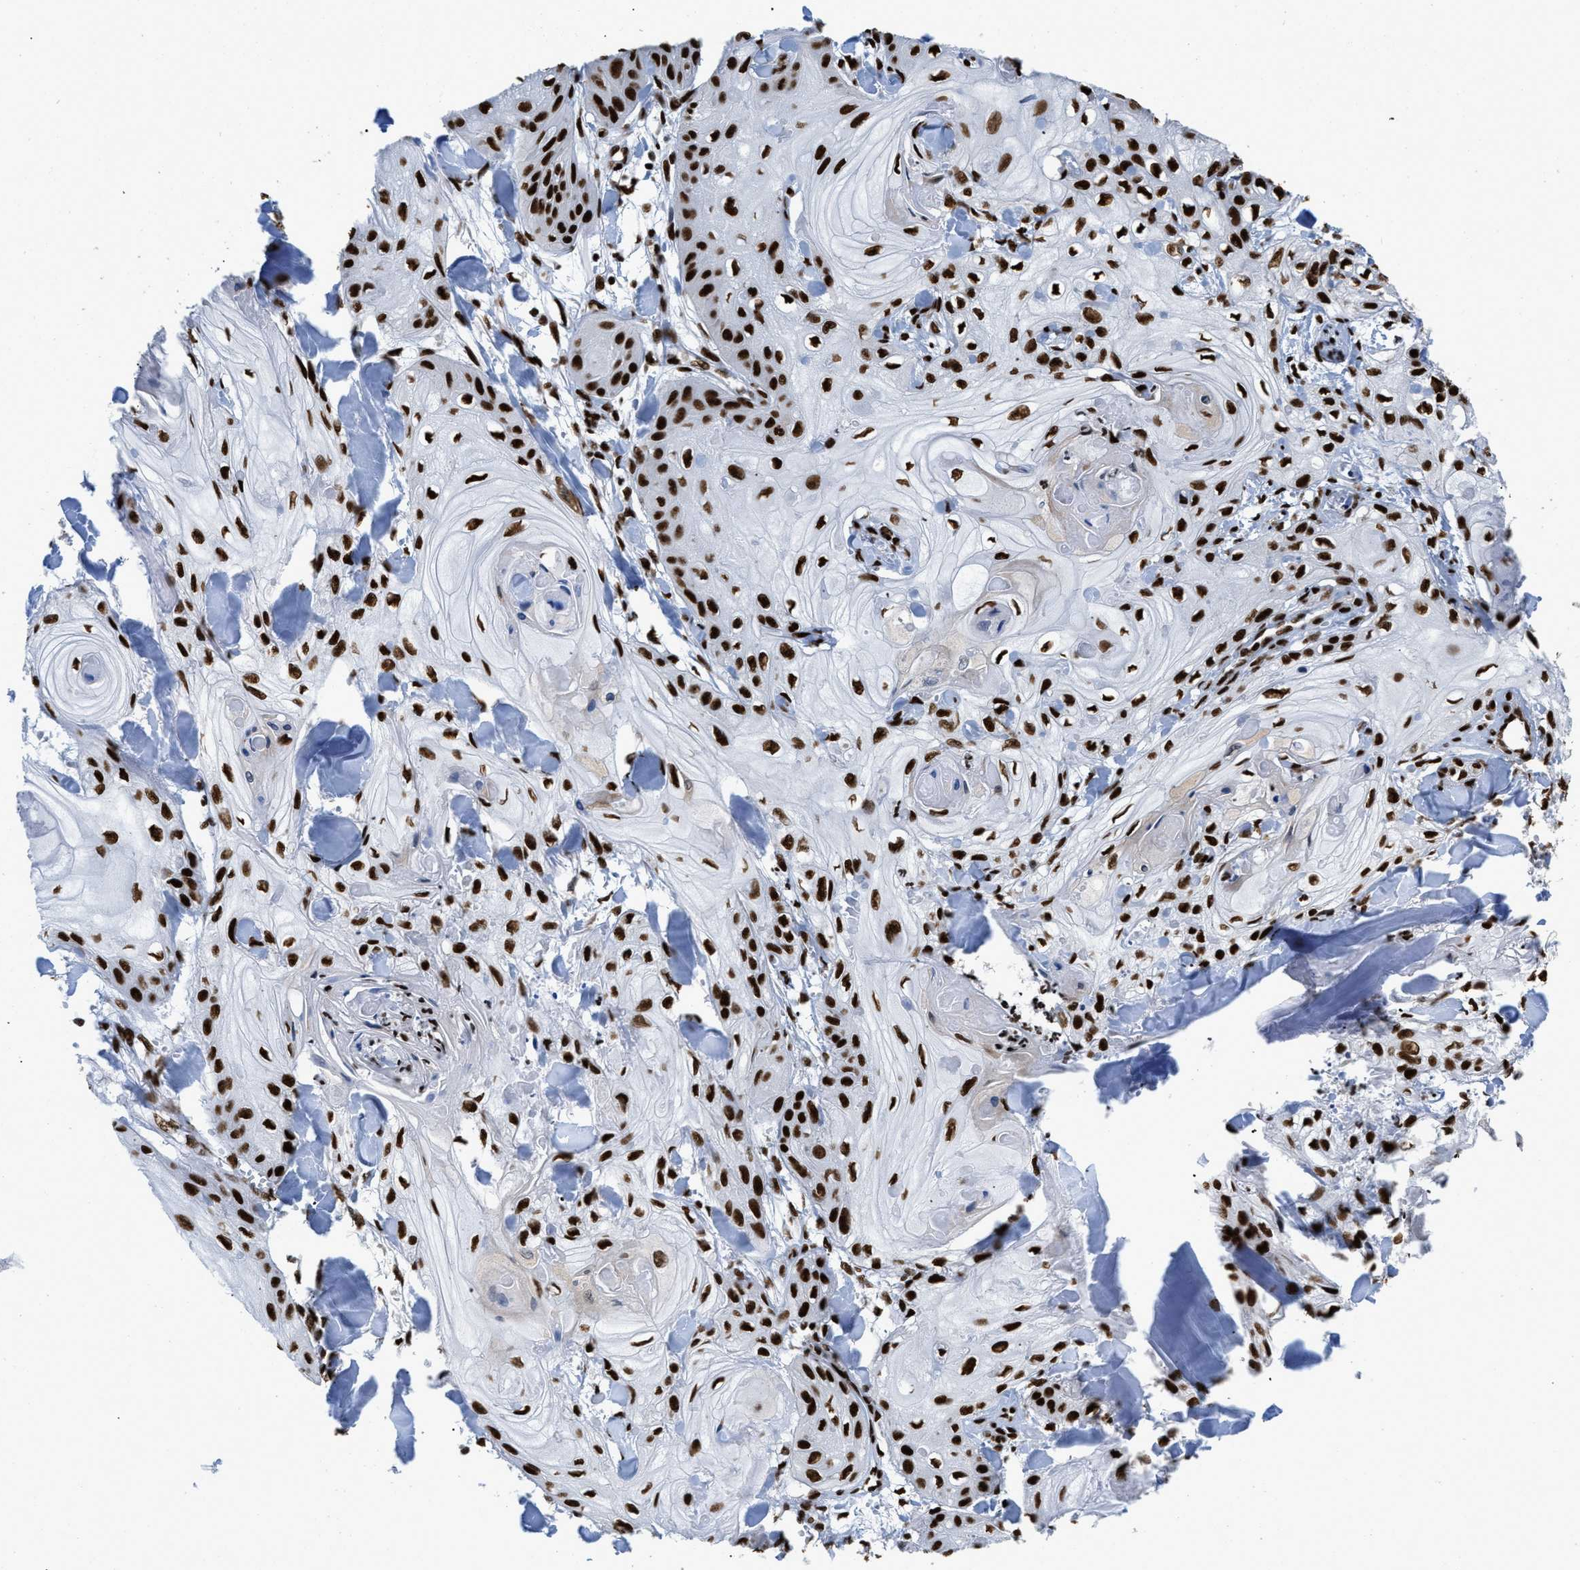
{"staining": {"intensity": "strong", "quantity": ">75%", "location": "nuclear"}, "tissue": "skin cancer", "cell_type": "Tumor cells", "image_type": "cancer", "snomed": [{"axis": "morphology", "description": "Squamous cell carcinoma, NOS"}, {"axis": "topography", "description": "Skin"}], "caption": "Protein analysis of skin cancer tissue shows strong nuclear expression in about >75% of tumor cells.", "gene": "CREB1", "patient": {"sex": "male", "age": 74}}